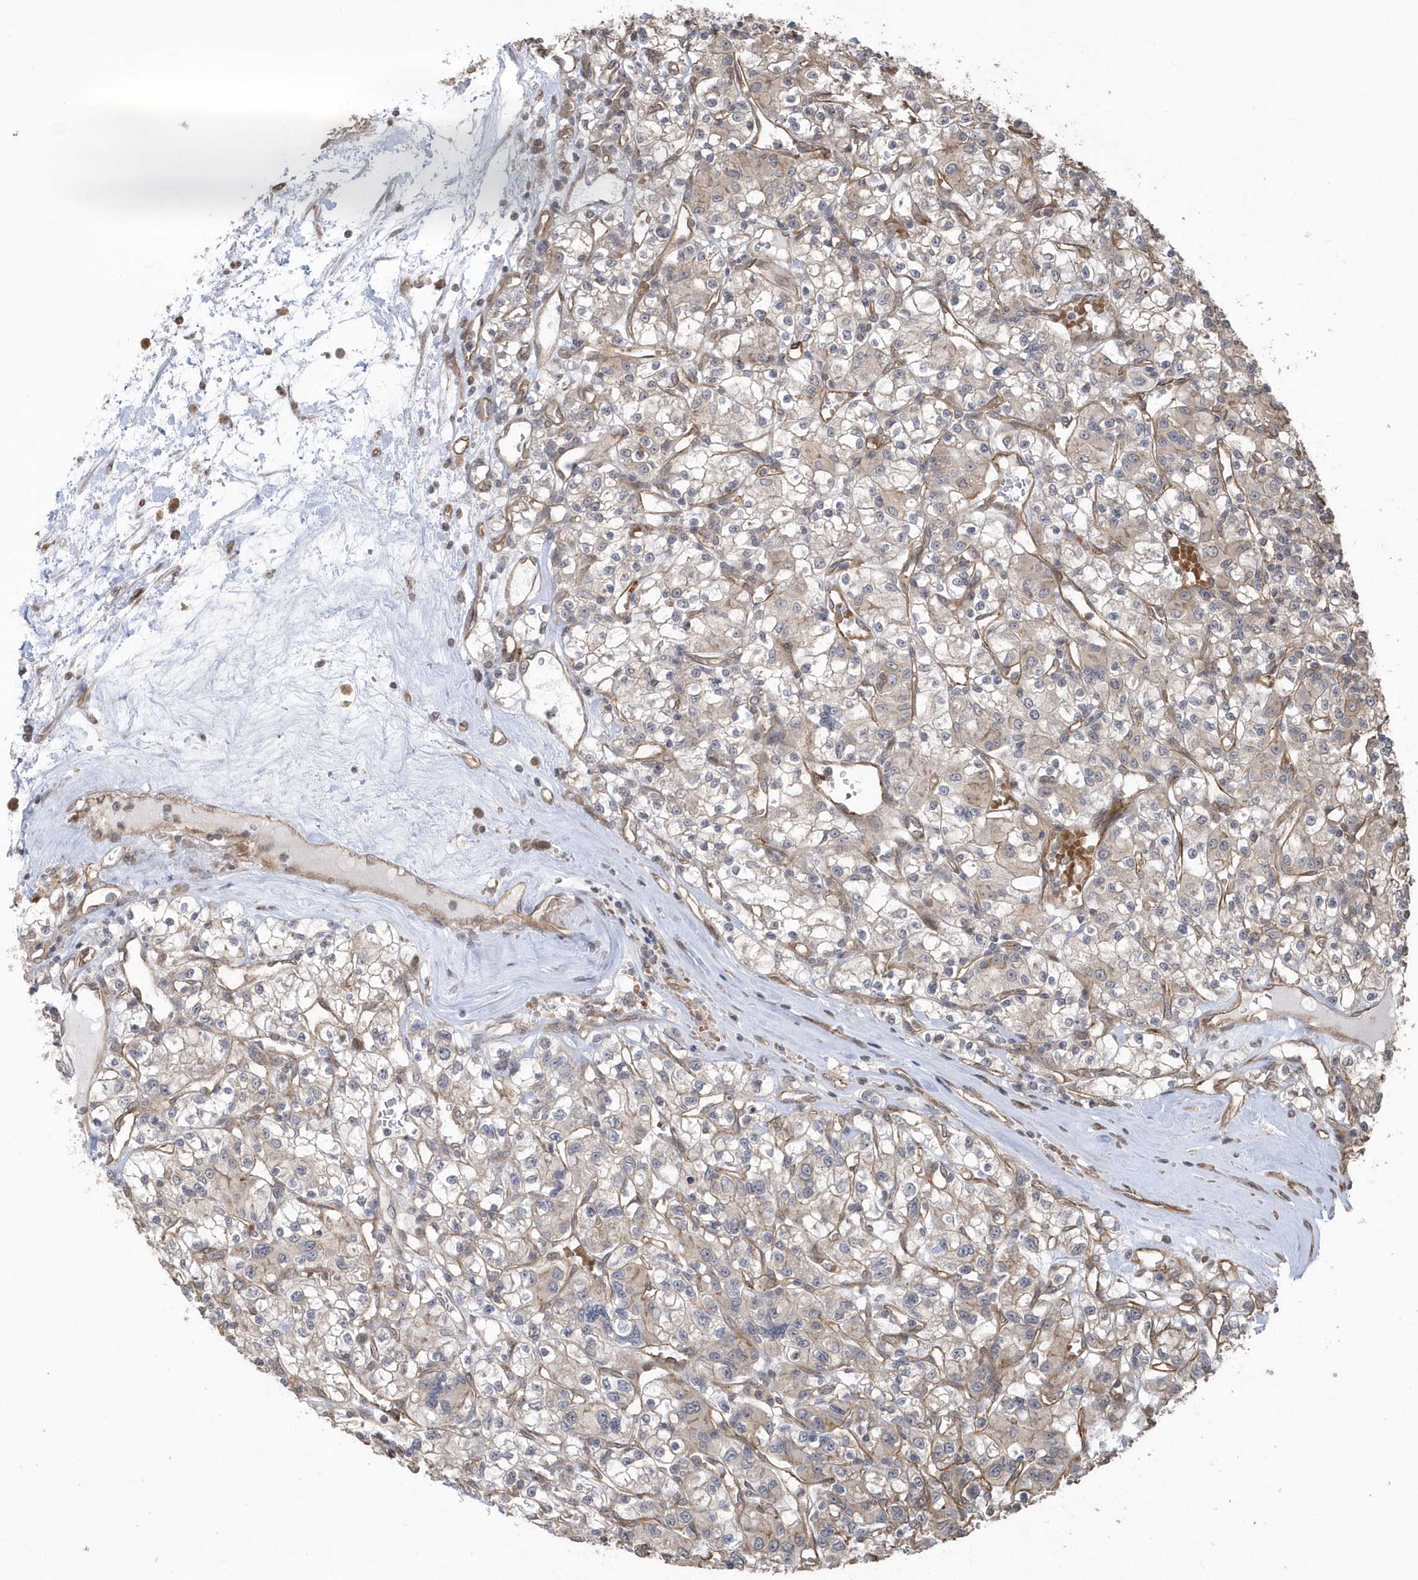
{"staining": {"intensity": "weak", "quantity": "<25%", "location": "cytoplasmic/membranous"}, "tissue": "renal cancer", "cell_type": "Tumor cells", "image_type": "cancer", "snomed": [{"axis": "morphology", "description": "Adenocarcinoma, NOS"}, {"axis": "topography", "description": "Kidney"}], "caption": "The histopathology image demonstrates no staining of tumor cells in adenocarcinoma (renal).", "gene": "HERPUD1", "patient": {"sex": "female", "age": 59}}